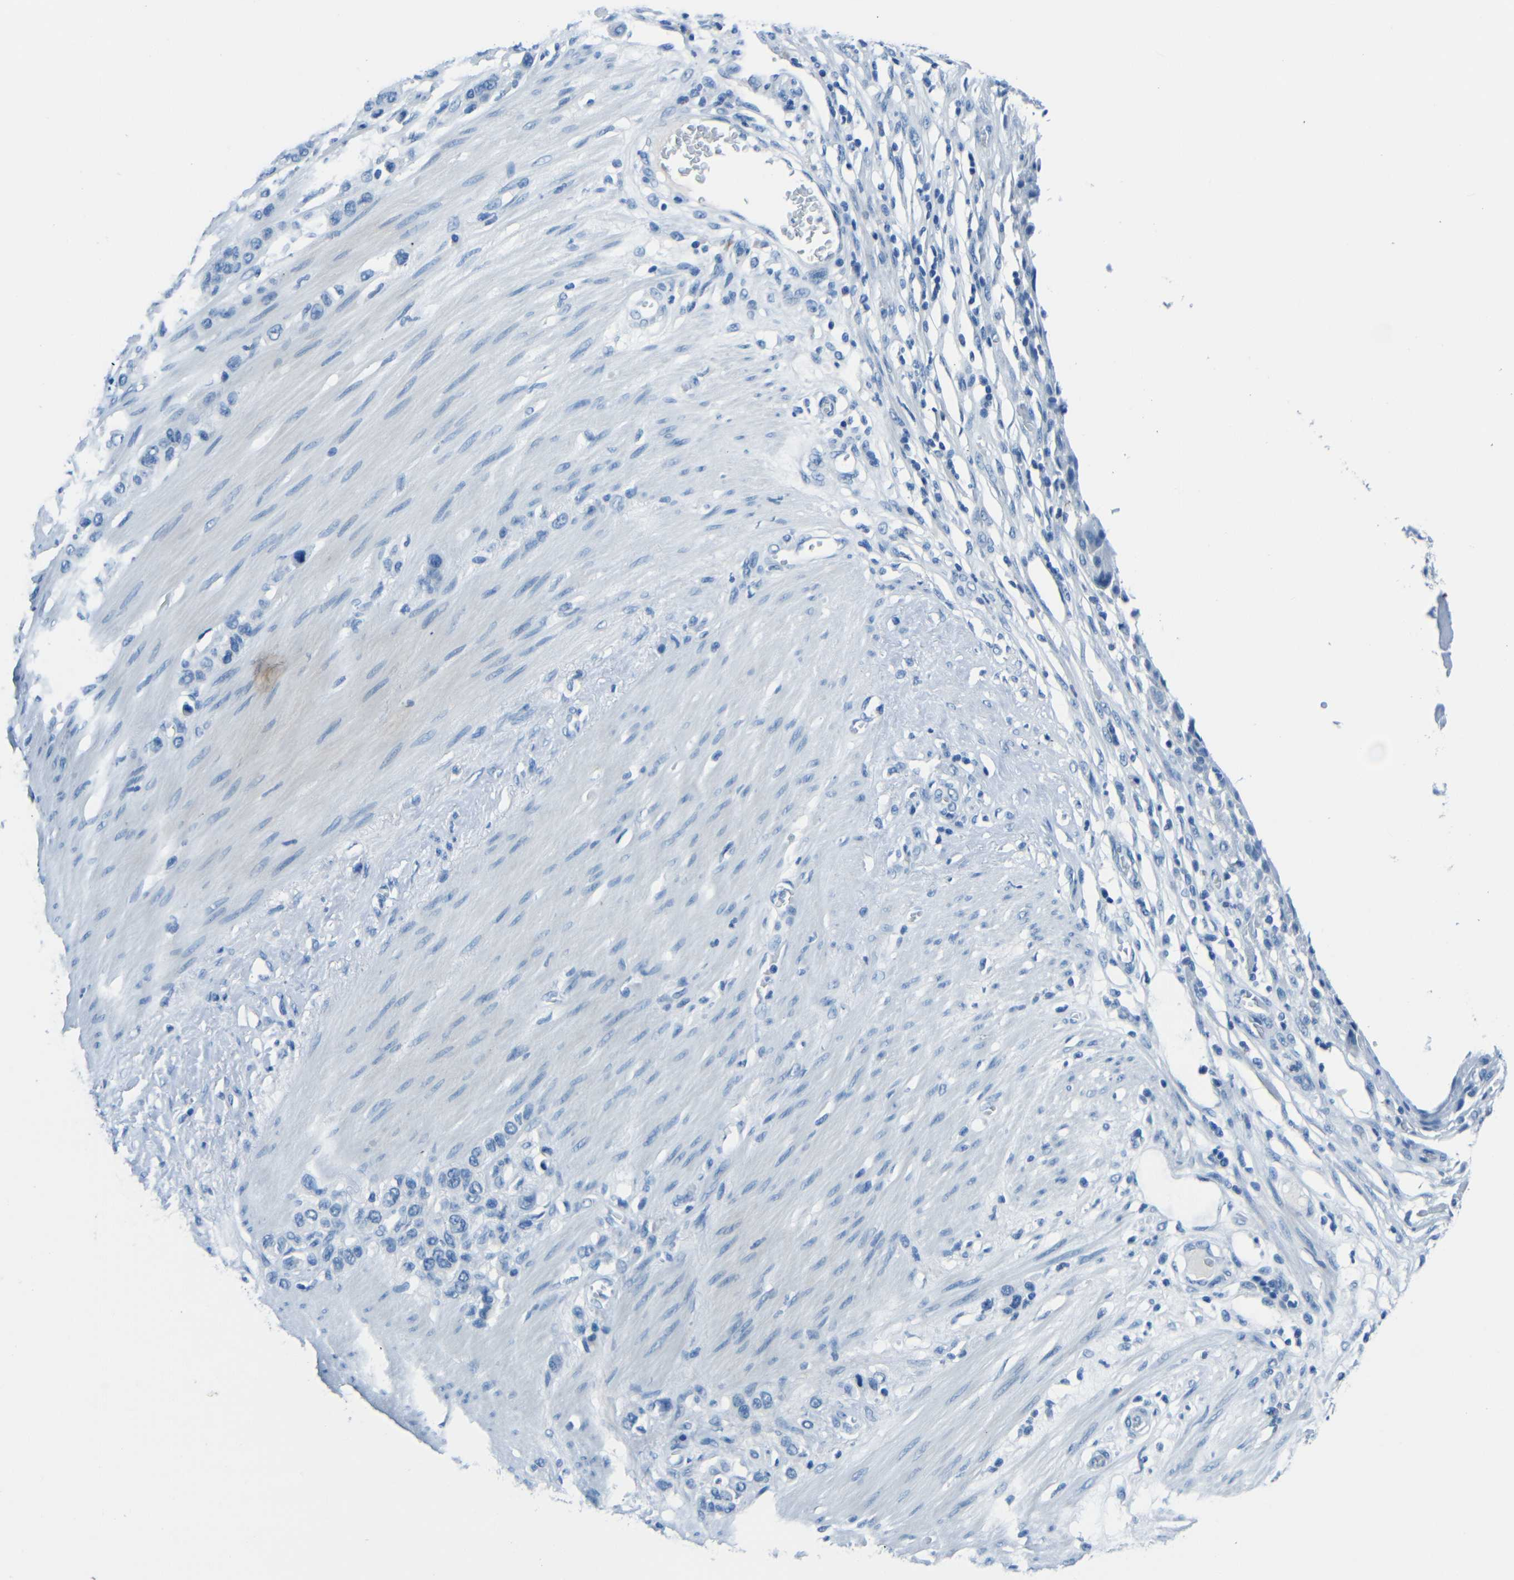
{"staining": {"intensity": "negative", "quantity": "none", "location": "none"}, "tissue": "stomach cancer", "cell_type": "Tumor cells", "image_type": "cancer", "snomed": [{"axis": "morphology", "description": "Adenocarcinoma, NOS"}, {"axis": "morphology", "description": "Adenocarcinoma, High grade"}, {"axis": "topography", "description": "Stomach, upper"}, {"axis": "topography", "description": "Stomach, lower"}], "caption": "Immunohistochemistry (IHC) image of neoplastic tissue: stomach adenocarcinoma (high-grade) stained with DAB (3,3'-diaminobenzidine) displays no significant protein expression in tumor cells.", "gene": "FBN2", "patient": {"sex": "female", "age": 65}}